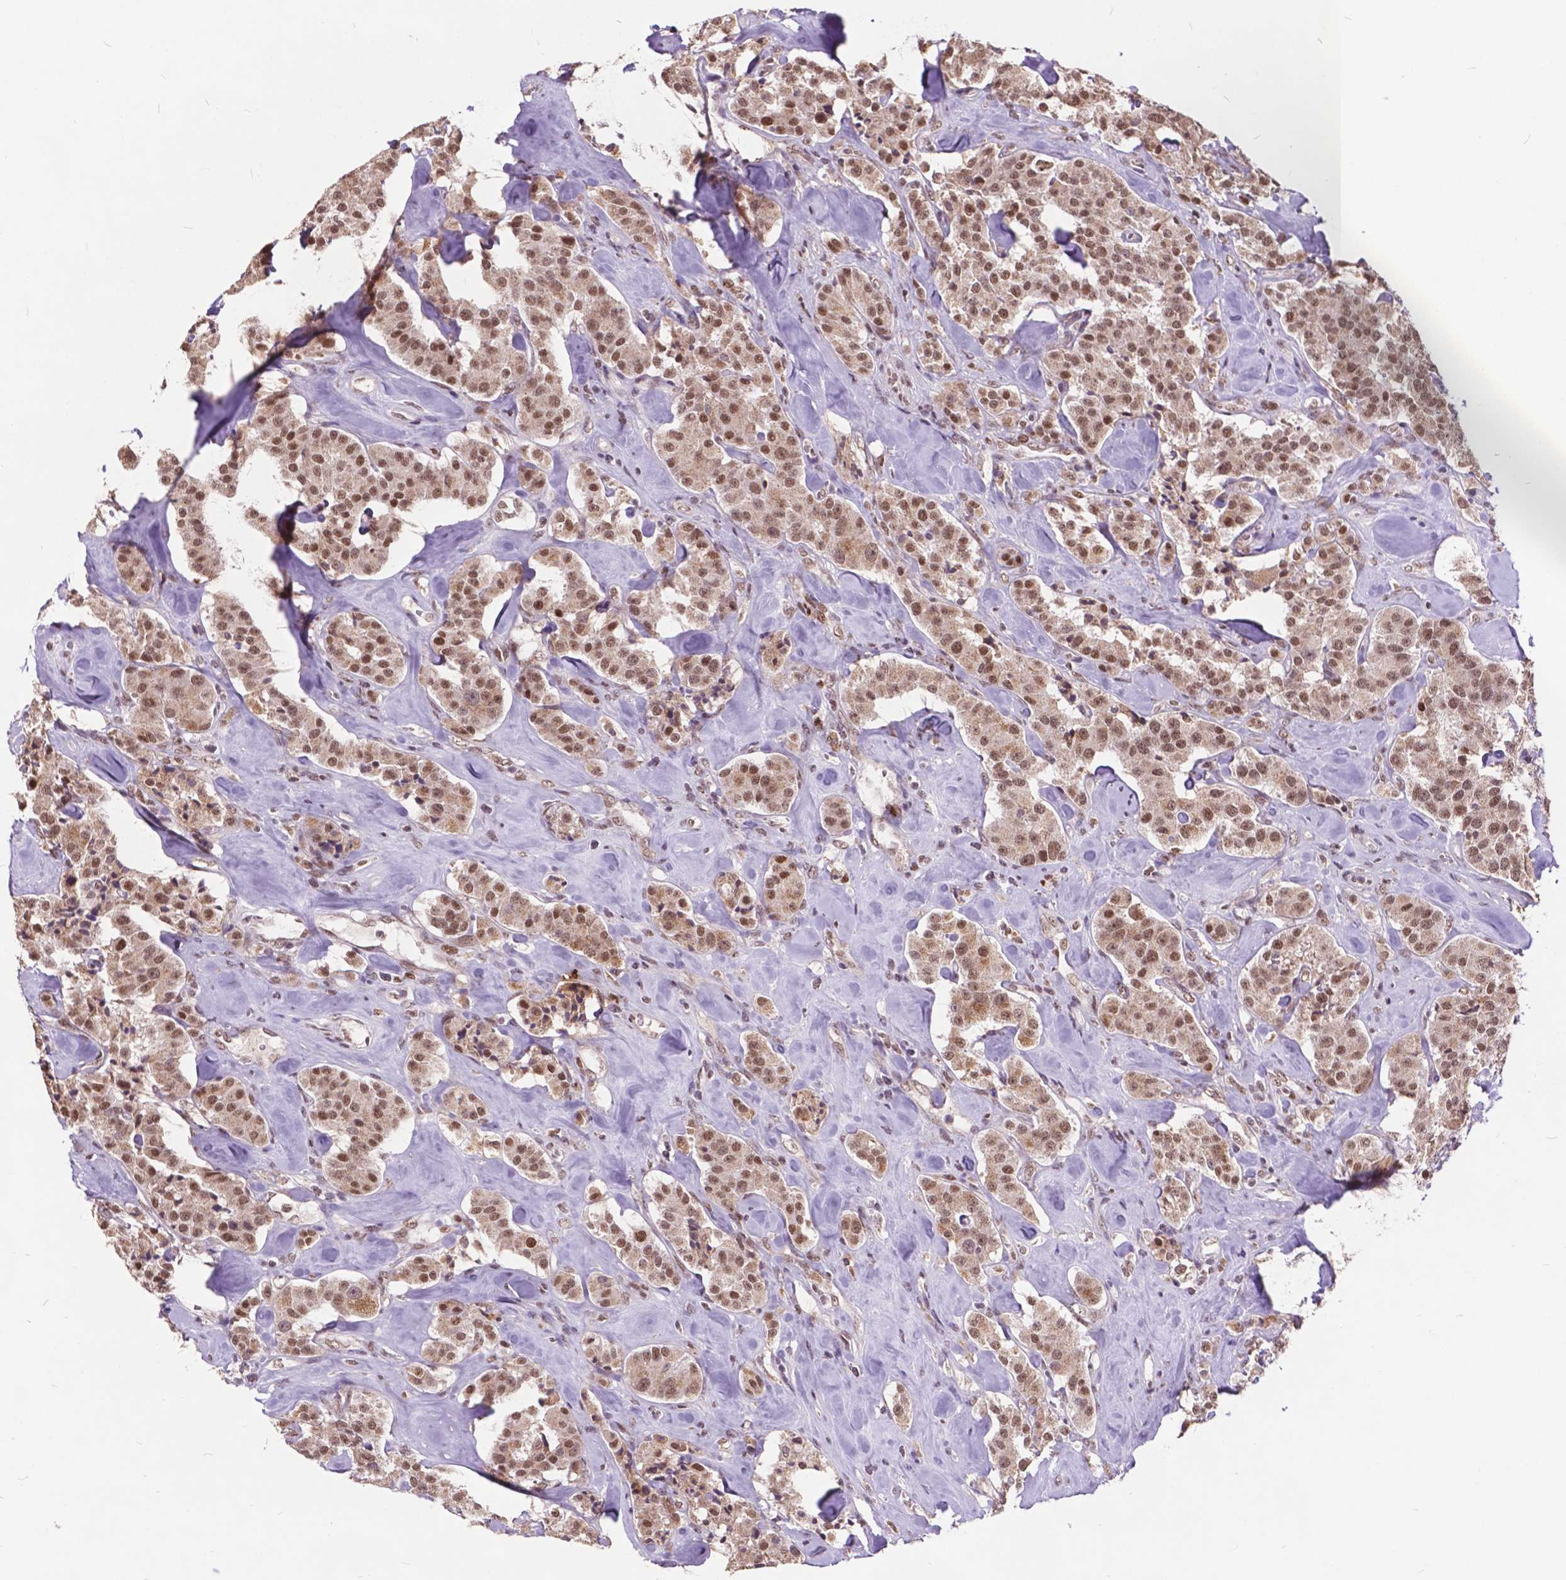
{"staining": {"intensity": "moderate", "quantity": ">75%", "location": "cytoplasmic/membranous,nuclear"}, "tissue": "carcinoid", "cell_type": "Tumor cells", "image_type": "cancer", "snomed": [{"axis": "morphology", "description": "Carcinoid, malignant, NOS"}, {"axis": "topography", "description": "Pancreas"}], "caption": "A brown stain labels moderate cytoplasmic/membranous and nuclear positivity of a protein in carcinoid tumor cells.", "gene": "MSH2", "patient": {"sex": "male", "age": 41}}